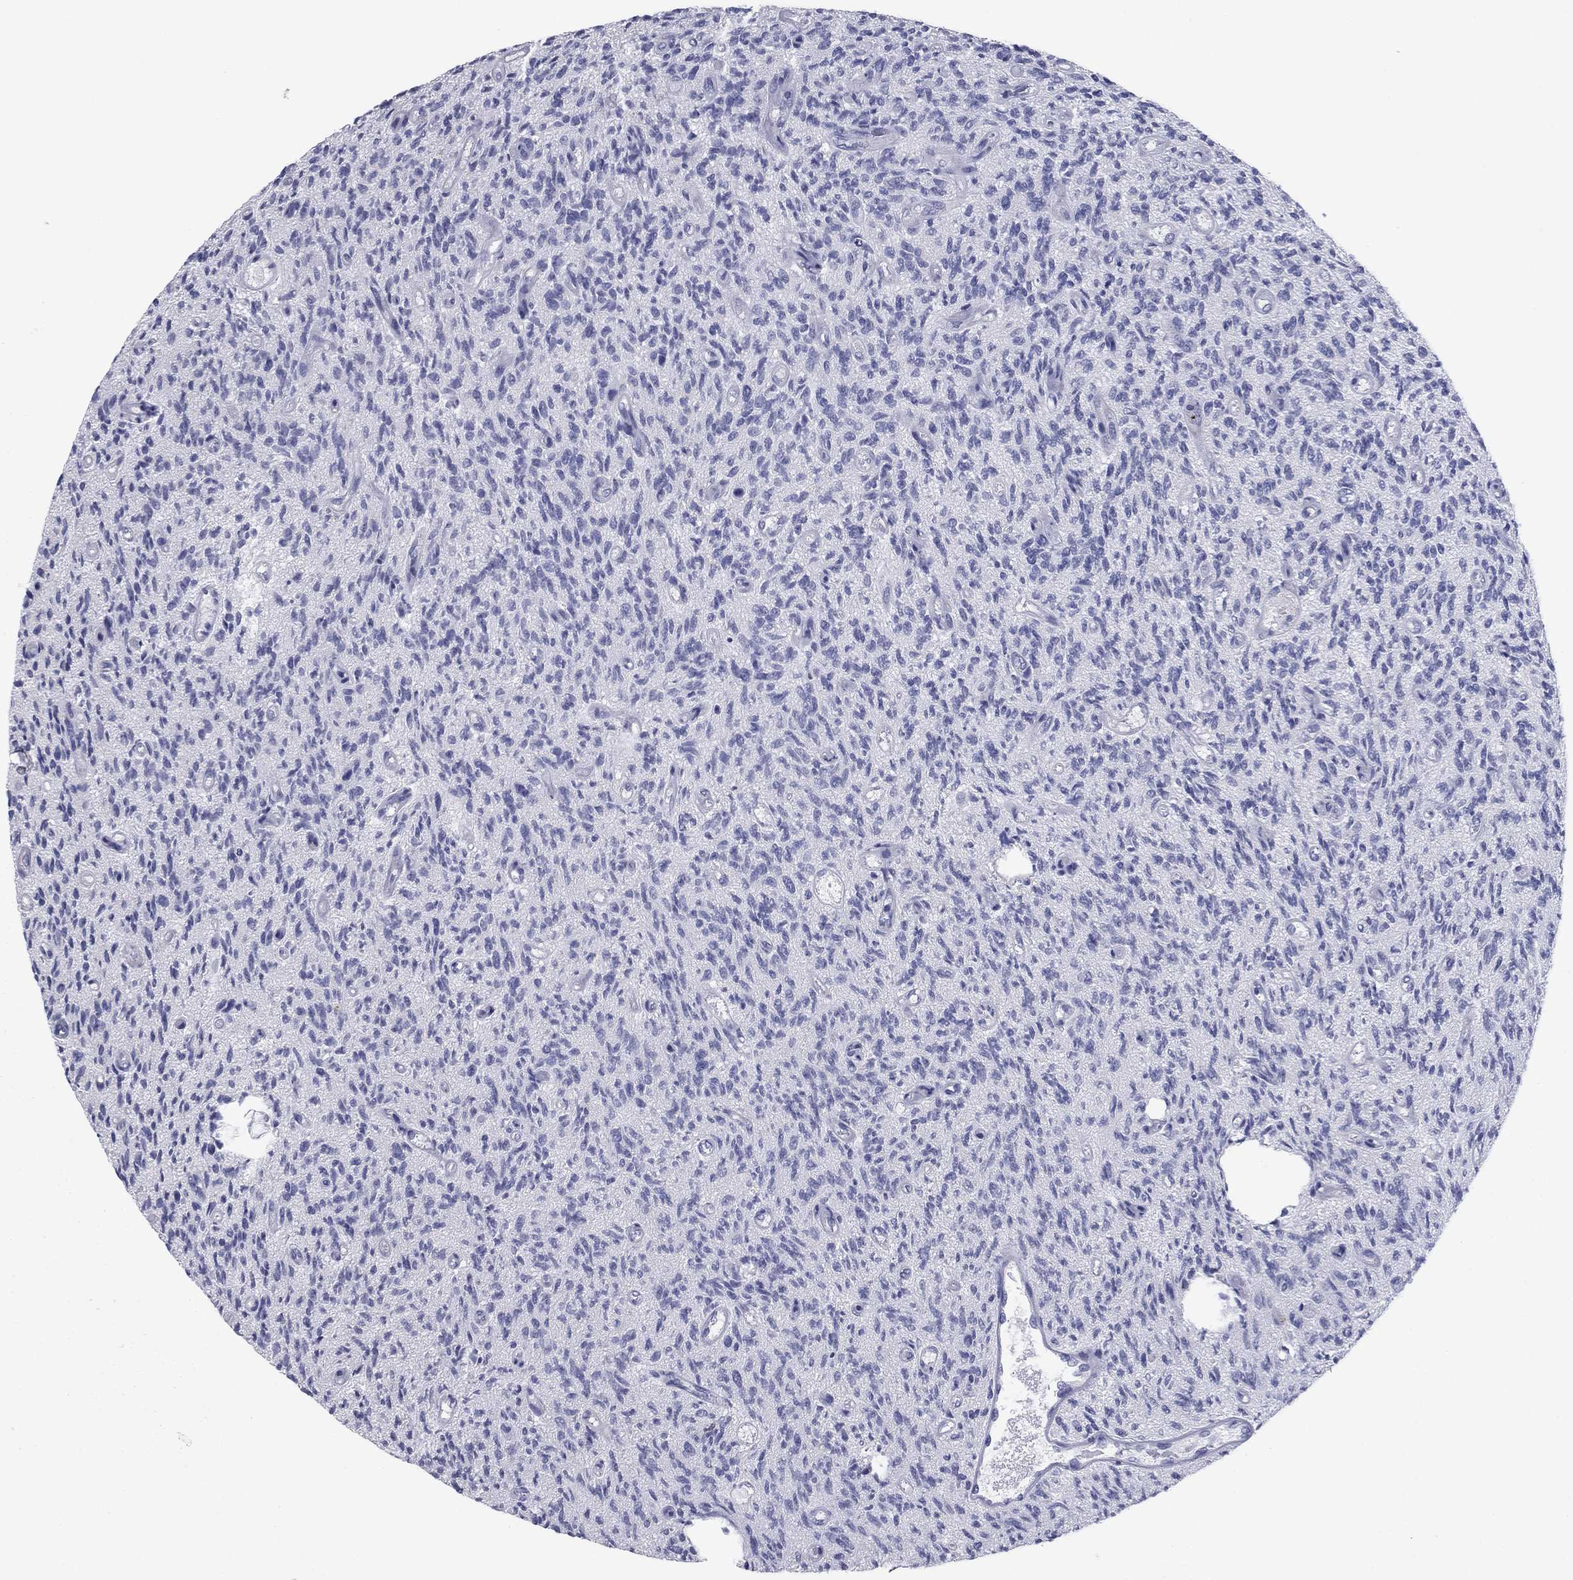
{"staining": {"intensity": "negative", "quantity": "none", "location": "none"}, "tissue": "glioma", "cell_type": "Tumor cells", "image_type": "cancer", "snomed": [{"axis": "morphology", "description": "Glioma, malignant, High grade"}, {"axis": "topography", "description": "Brain"}], "caption": "This is an immunohistochemistry (IHC) micrograph of glioma. There is no staining in tumor cells.", "gene": "NDUFV1", "patient": {"sex": "male", "age": 64}}